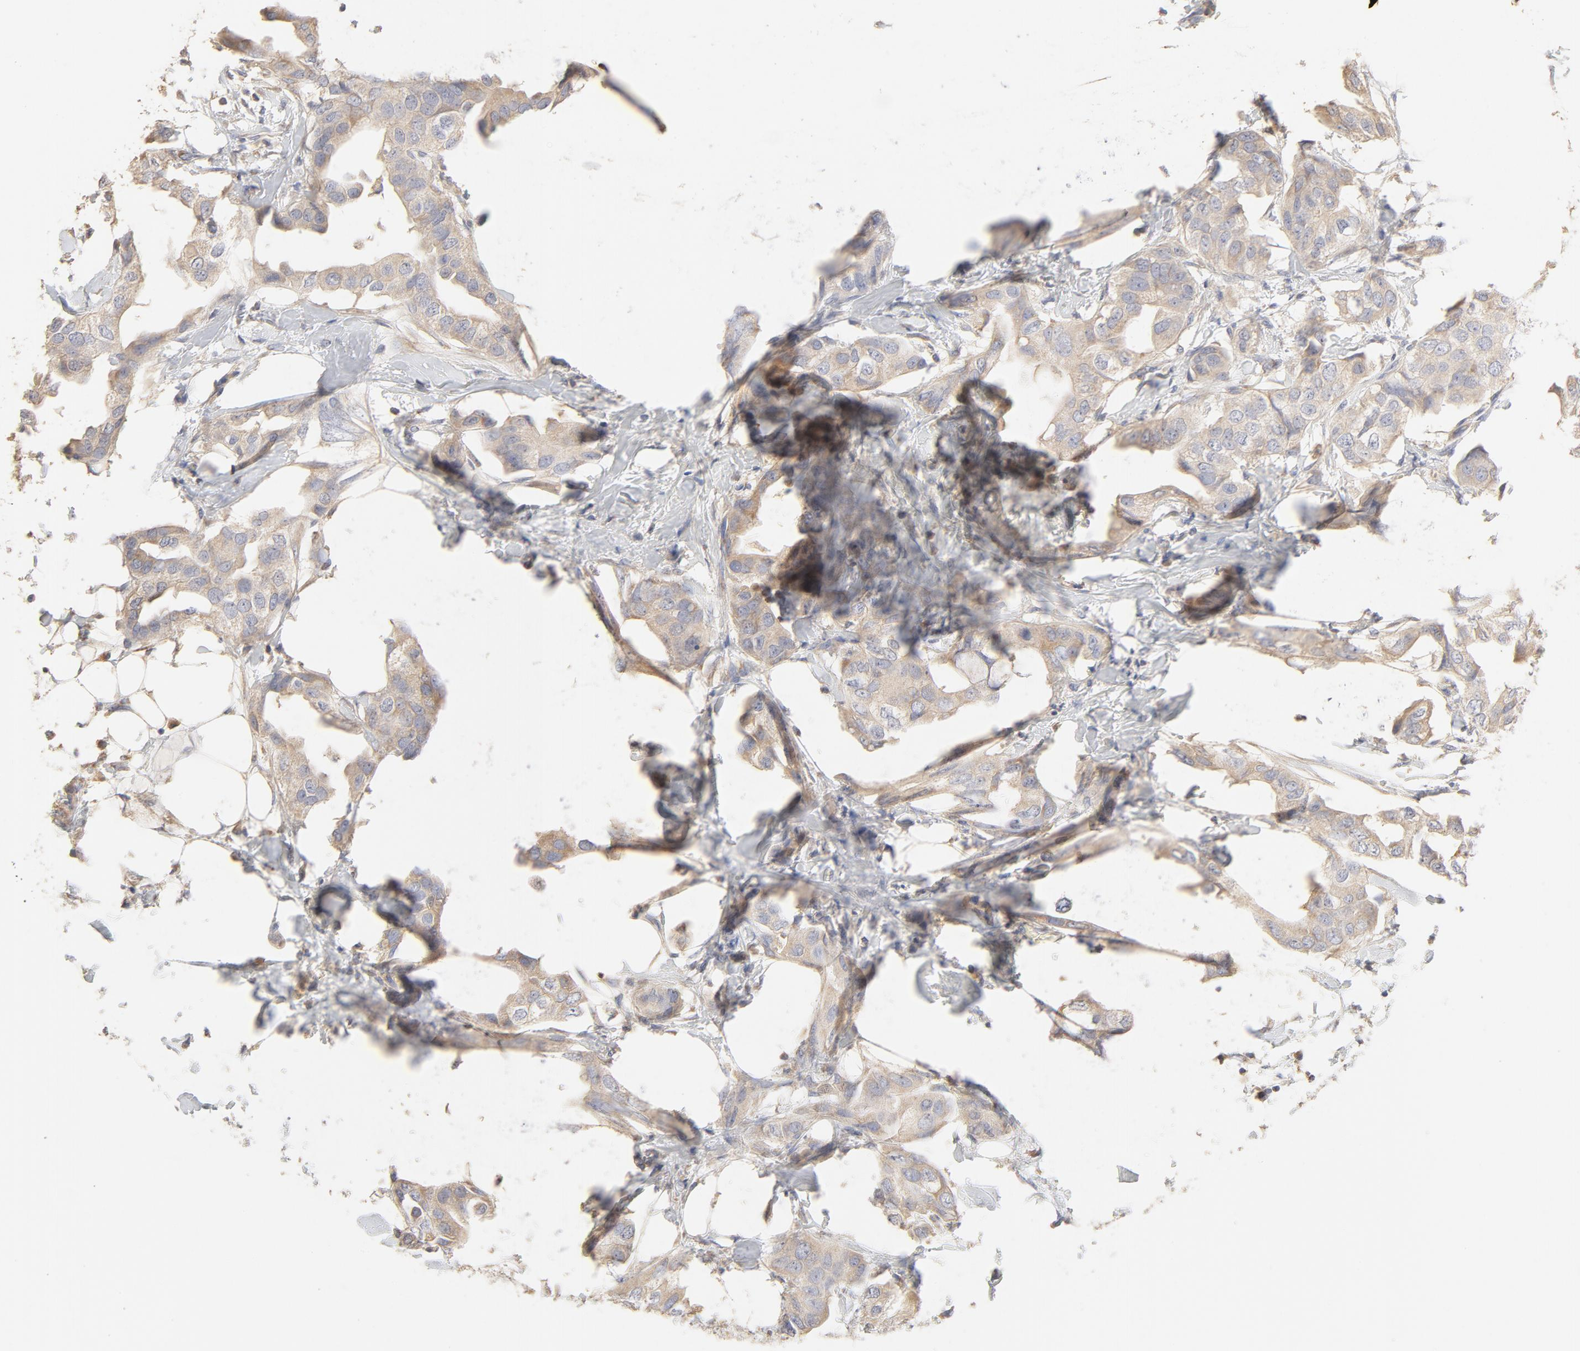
{"staining": {"intensity": "negative", "quantity": "none", "location": "none"}, "tissue": "breast cancer", "cell_type": "Tumor cells", "image_type": "cancer", "snomed": [{"axis": "morphology", "description": "Duct carcinoma"}, {"axis": "topography", "description": "Breast"}], "caption": "Breast intraductal carcinoma stained for a protein using immunohistochemistry (IHC) exhibits no expression tumor cells.", "gene": "FCGBP", "patient": {"sex": "female", "age": 40}}